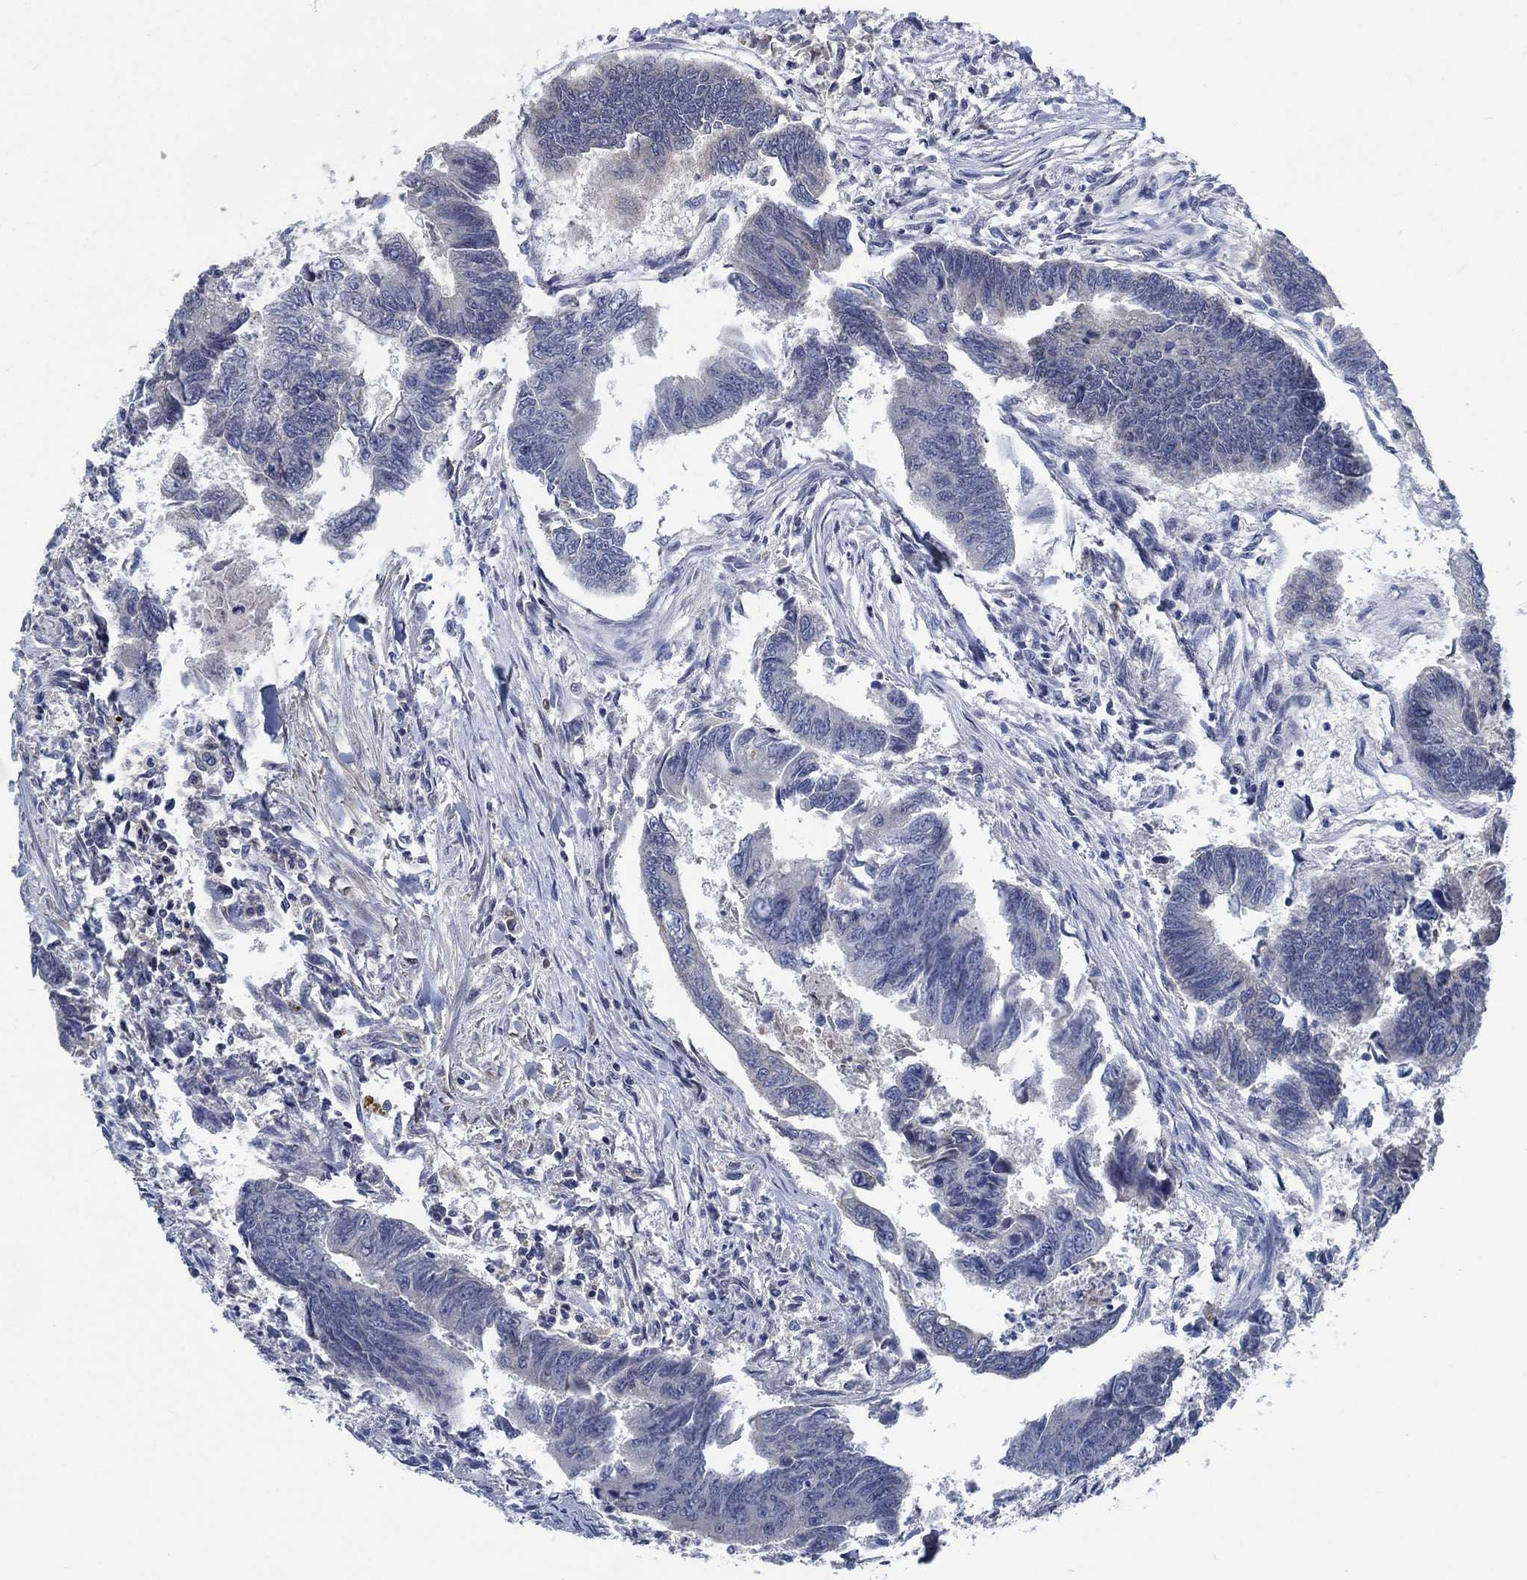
{"staining": {"intensity": "negative", "quantity": "none", "location": "none"}, "tissue": "colorectal cancer", "cell_type": "Tumor cells", "image_type": "cancer", "snomed": [{"axis": "morphology", "description": "Adenocarcinoma, NOS"}, {"axis": "topography", "description": "Colon"}], "caption": "An image of colorectal cancer stained for a protein exhibits no brown staining in tumor cells.", "gene": "OBSCN", "patient": {"sex": "female", "age": 65}}